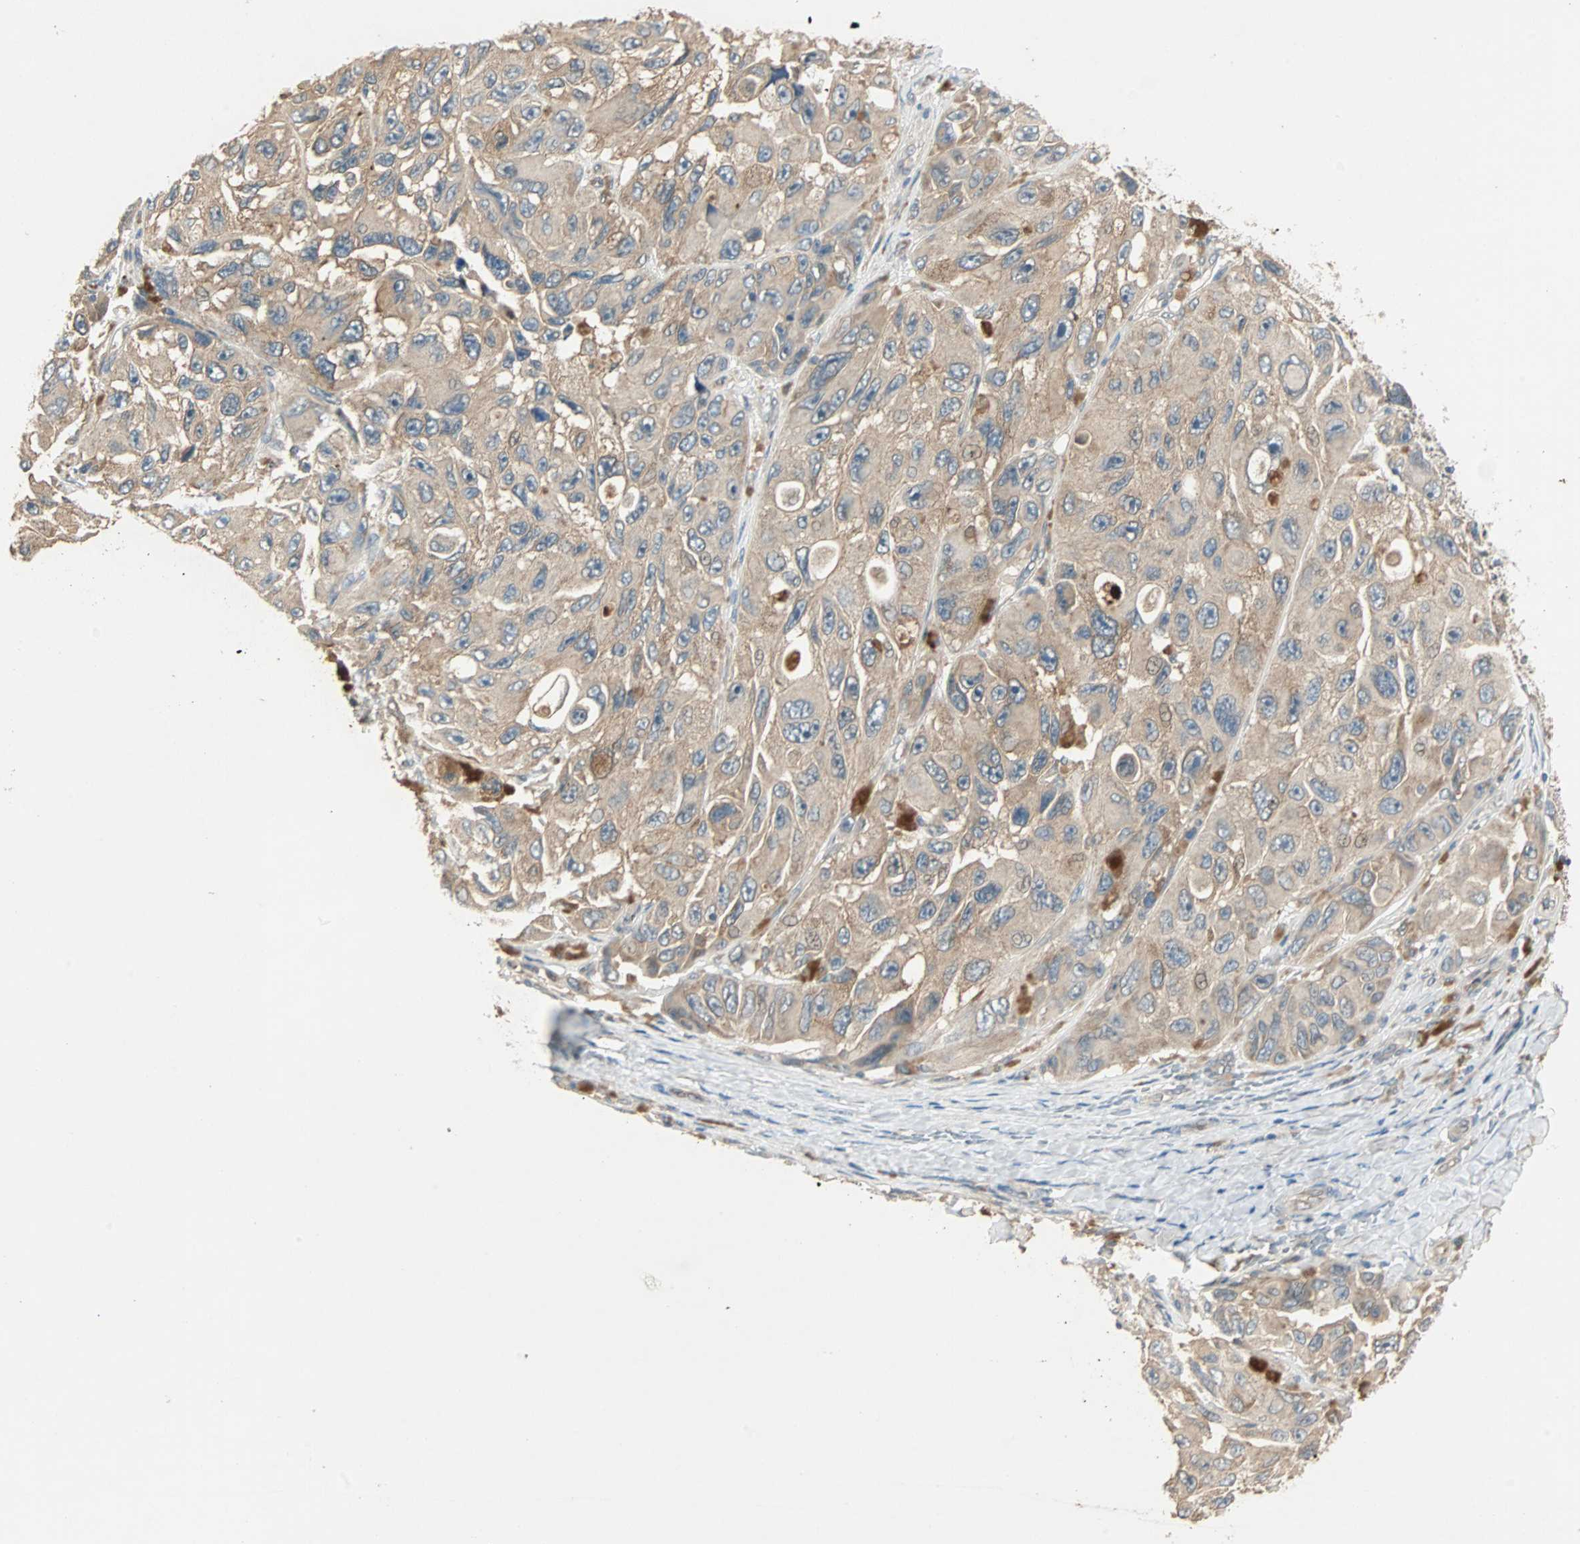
{"staining": {"intensity": "moderate", "quantity": ">75%", "location": "cytoplasmic/membranous"}, "tissue": "melanoma", "cell_type": "Tumor cells", "image_type": "cancer", "snomed": [{"axis": "morphology", "description": "Malignant melanoma, NOS"}, {"axis": "topography", "description": "Skin"}], "caption": "Human melanoma stained with a protein marker displays moderate staining in tumor cells.", "gene": "TTF2", "patient": {"sex": "female", "age": 73}}